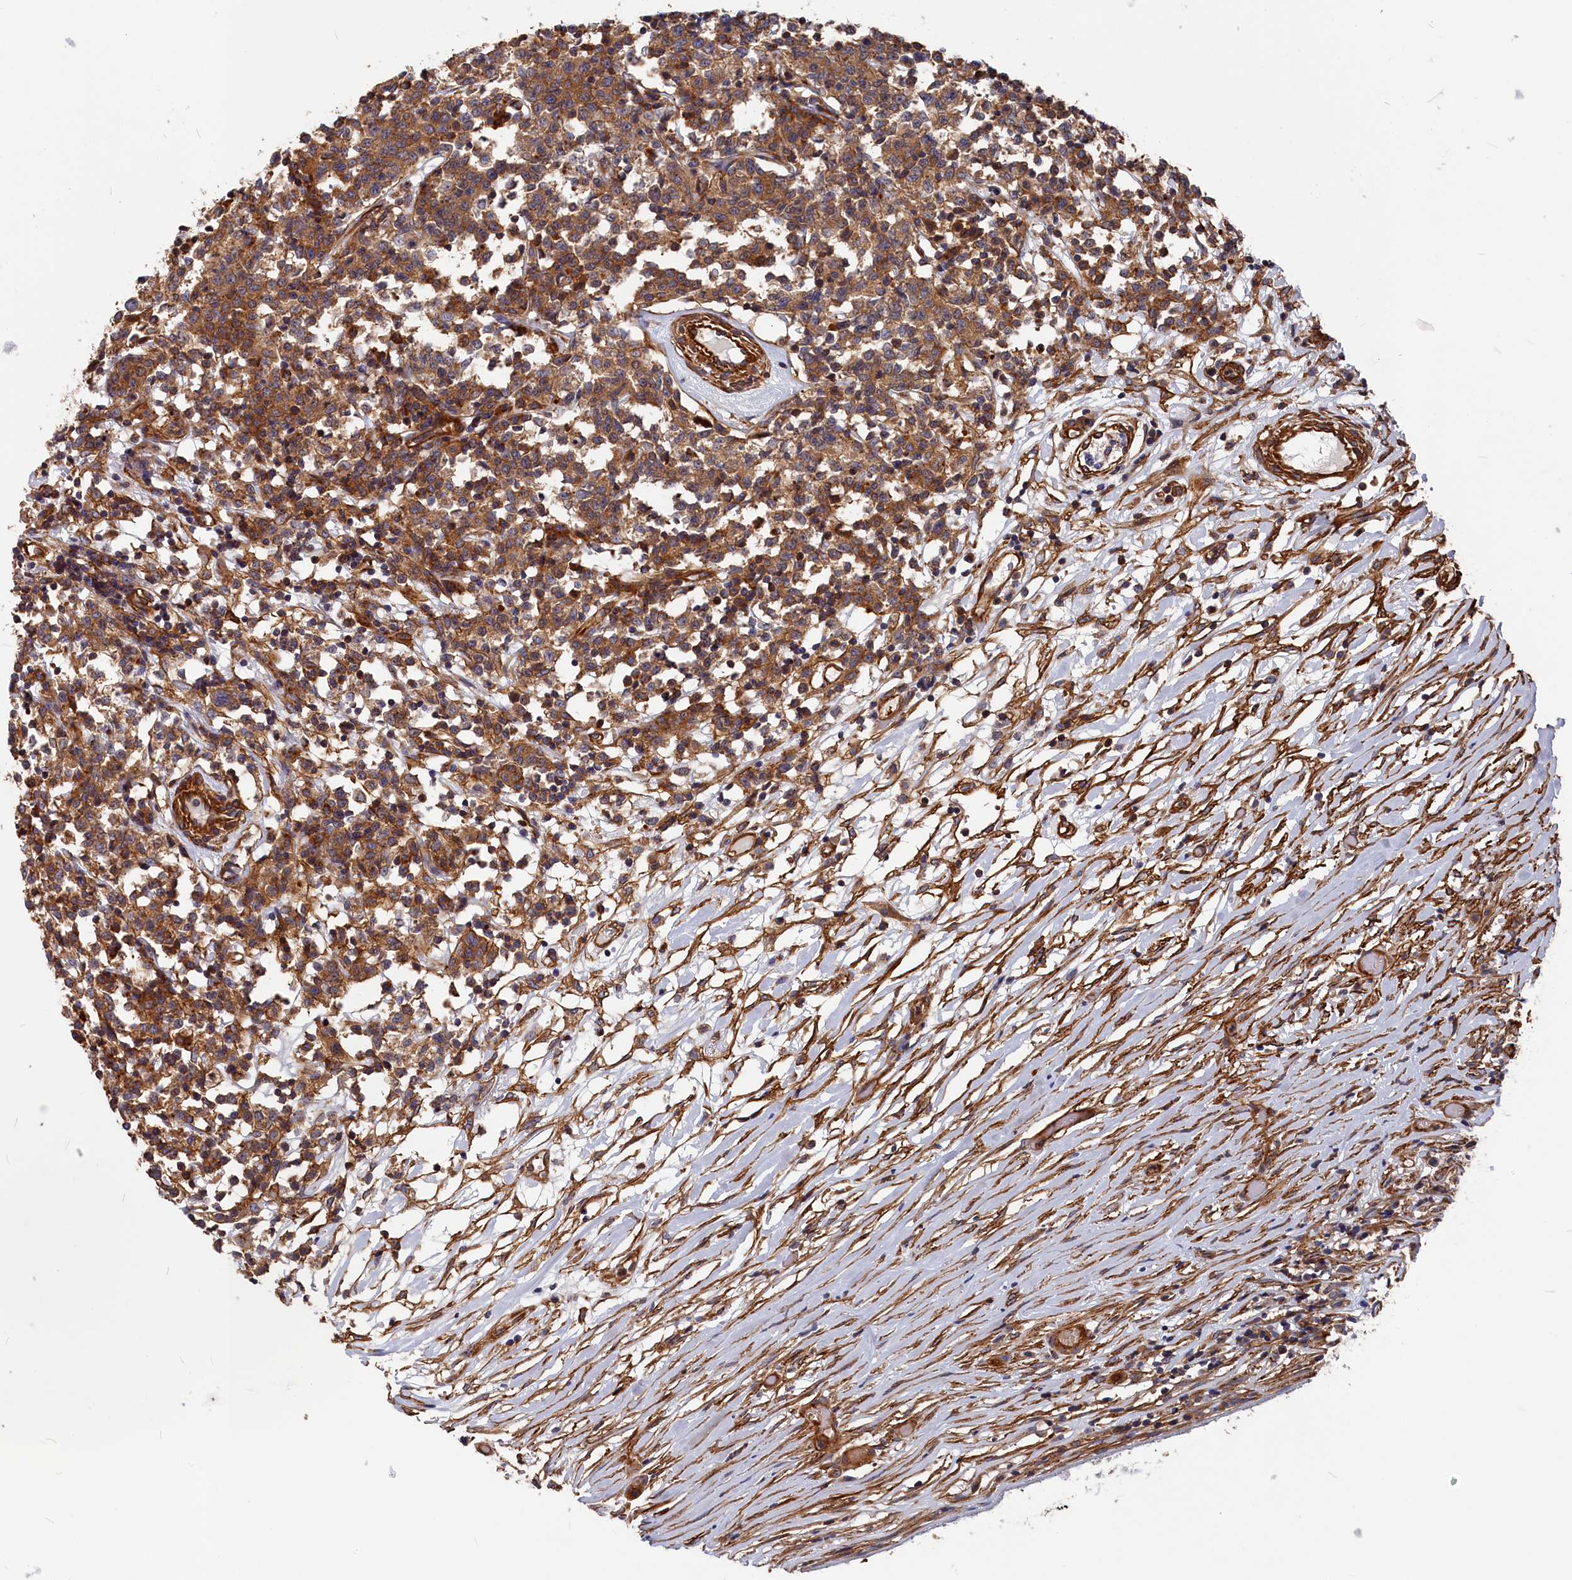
{"staining": {"intensity": "moderate", "quantity": ">75%", "location": "cytoplasmic/membranous"}, "tissue": "lymphoma", "cell_type": "Tumor cells", "image_type": "cancer", "snomed": [{"axis": "morphology", "description": "Malignant lymphoma, non-Hodgkin's type, Low grade"}, {"axis": "topography", "description": "Small intestine"}], "caption": "The histopathology image demonstrates staining of lymphoma, revealing moderate cytoplasmic/membranous protein staining (brown color) within tumor cells. Ihc stains the protein of interest in brown and the nuclei are stained blue.", "gene": "LDHD", "patient": {"sex": "female", "age": 59}}